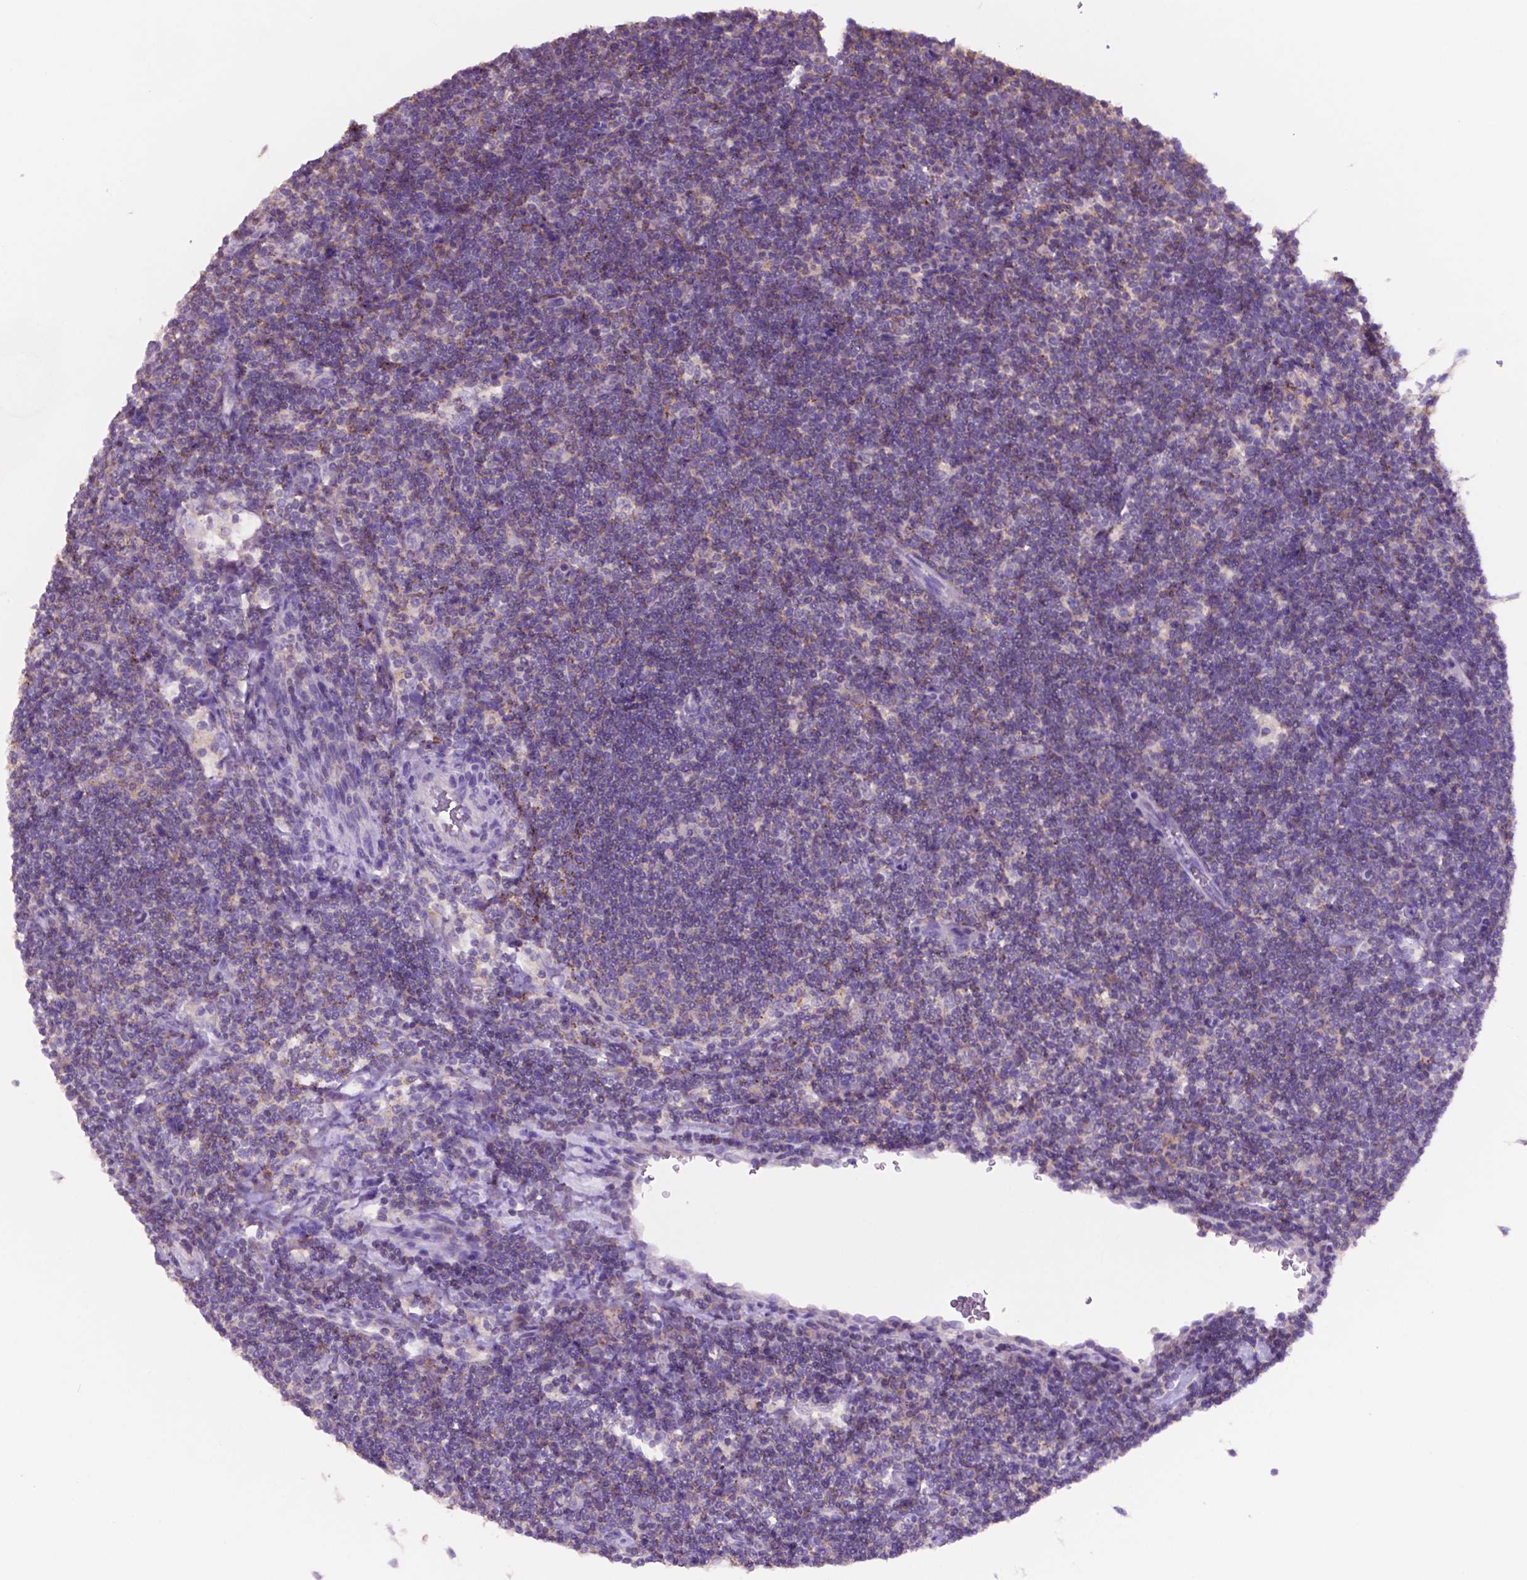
{"staining": {"intensity": "negative", "quantity": "none", "location": "none"}, "tissue": "lymphoma", "cell_type": "Tumor cells", "image_type": "cancer", "snomed": [{"axis": "morphology", "description": "Hodgkin's disease, NOS"}, {"axis": "topography", "description": "Lymph node"}], "caption": "Lymphoma was stained to show a protein in brown. There is no significant positivity in tumor cells.", "gene": "PRPS2", "patient": {"sex": "male", "age": 40}}